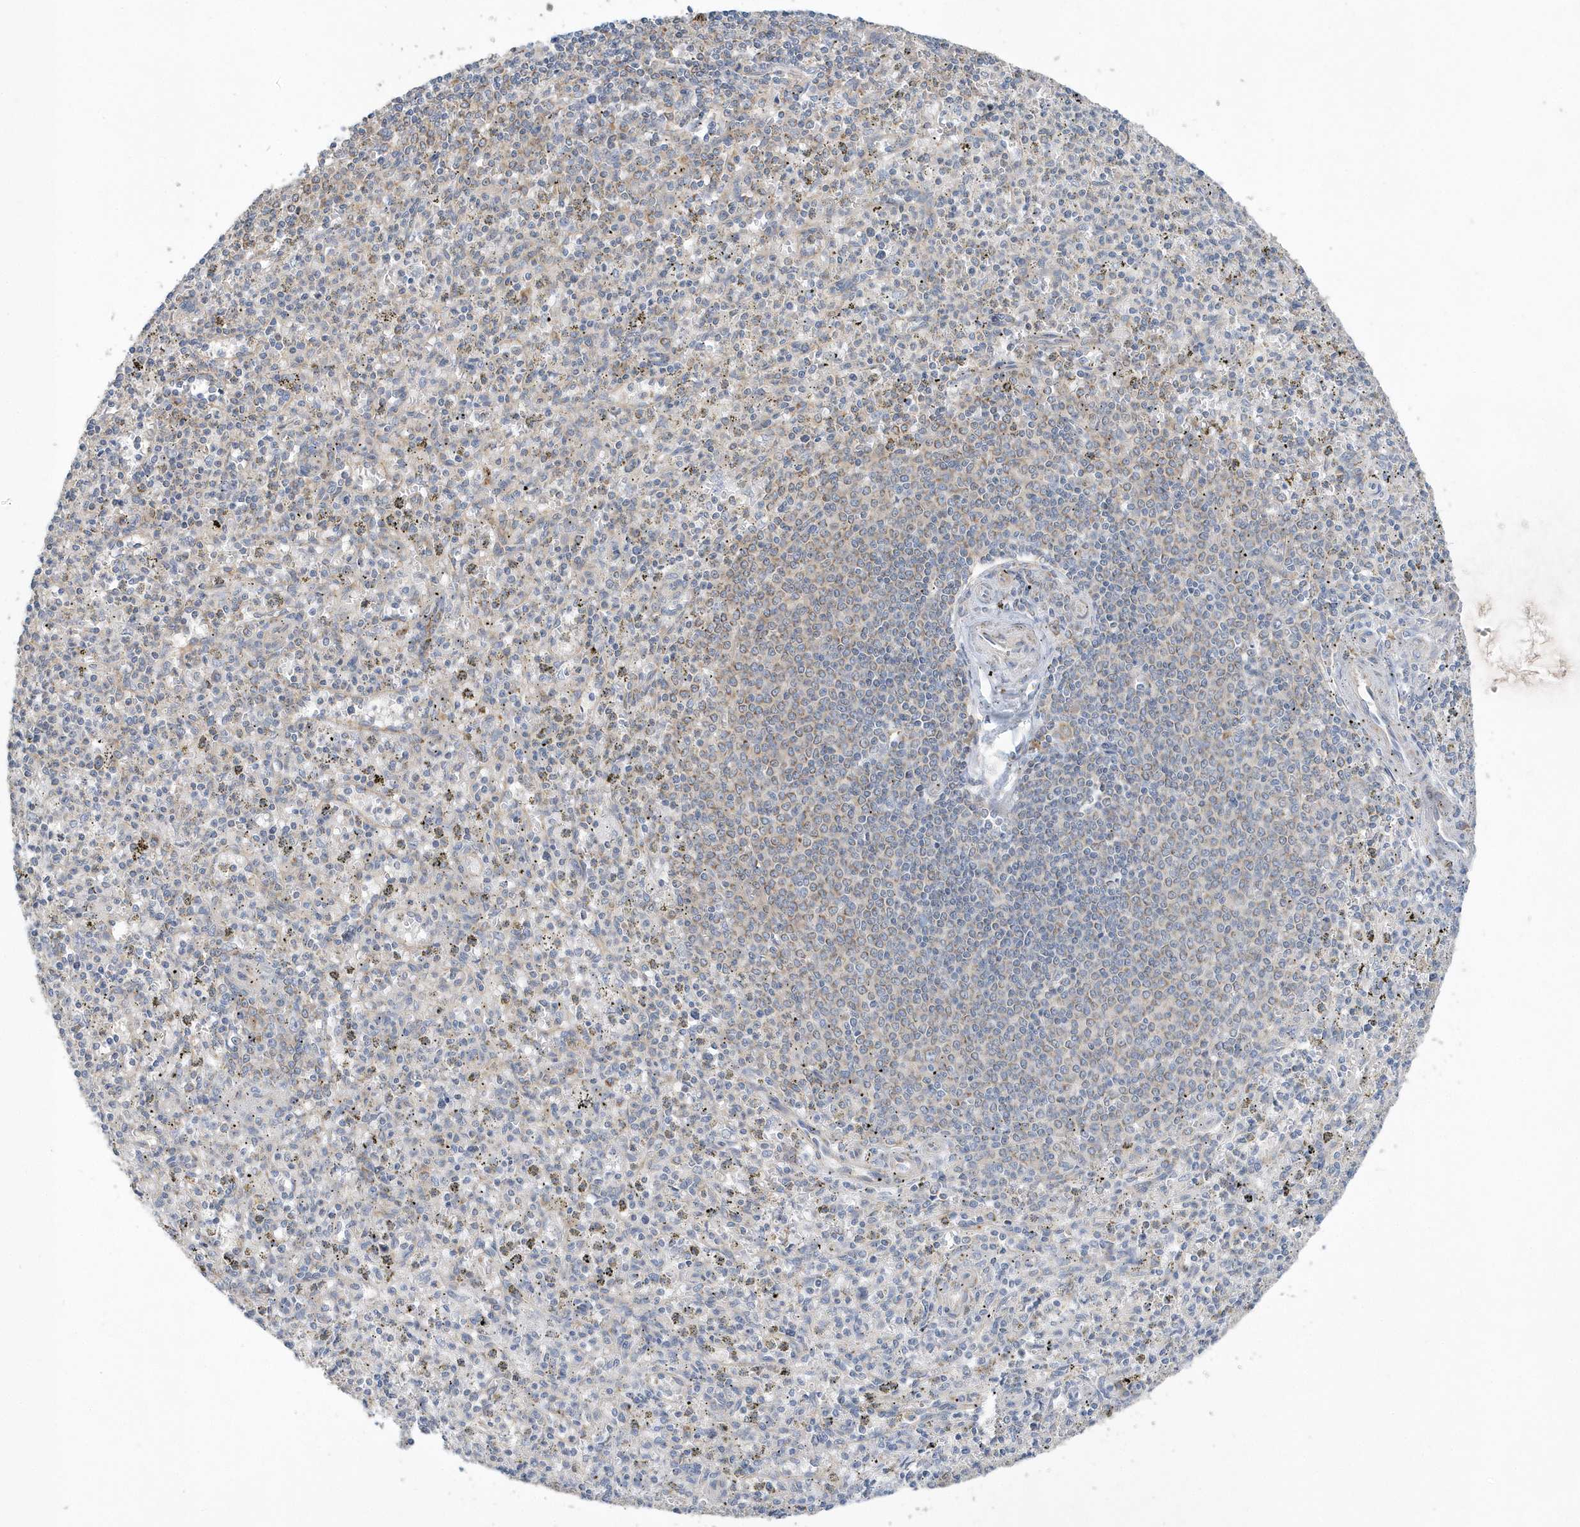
{"staining": {"intensity": "weak", "quantity": "<25%", "location": "cytoplasmic/membranous"}, "tissue": "spleen", "cell_type": "Cells in red pulp", "image_type": "normal", "snomed": [{"axis": "morphology", "description": "Normal tissue, NOS"}, {"axis": "topography", "description": "Spleen"}], "caption": "IHC of benign human spleen demonstrates no expression in cells in red pulp. (Brightfield microscopy of DAB (3,3'-diaminobenzidine) immunohistochemistry (IHC) at high magnification).", "gene": "SPATA5", "patient": {"sex": "male", "age": 72}}